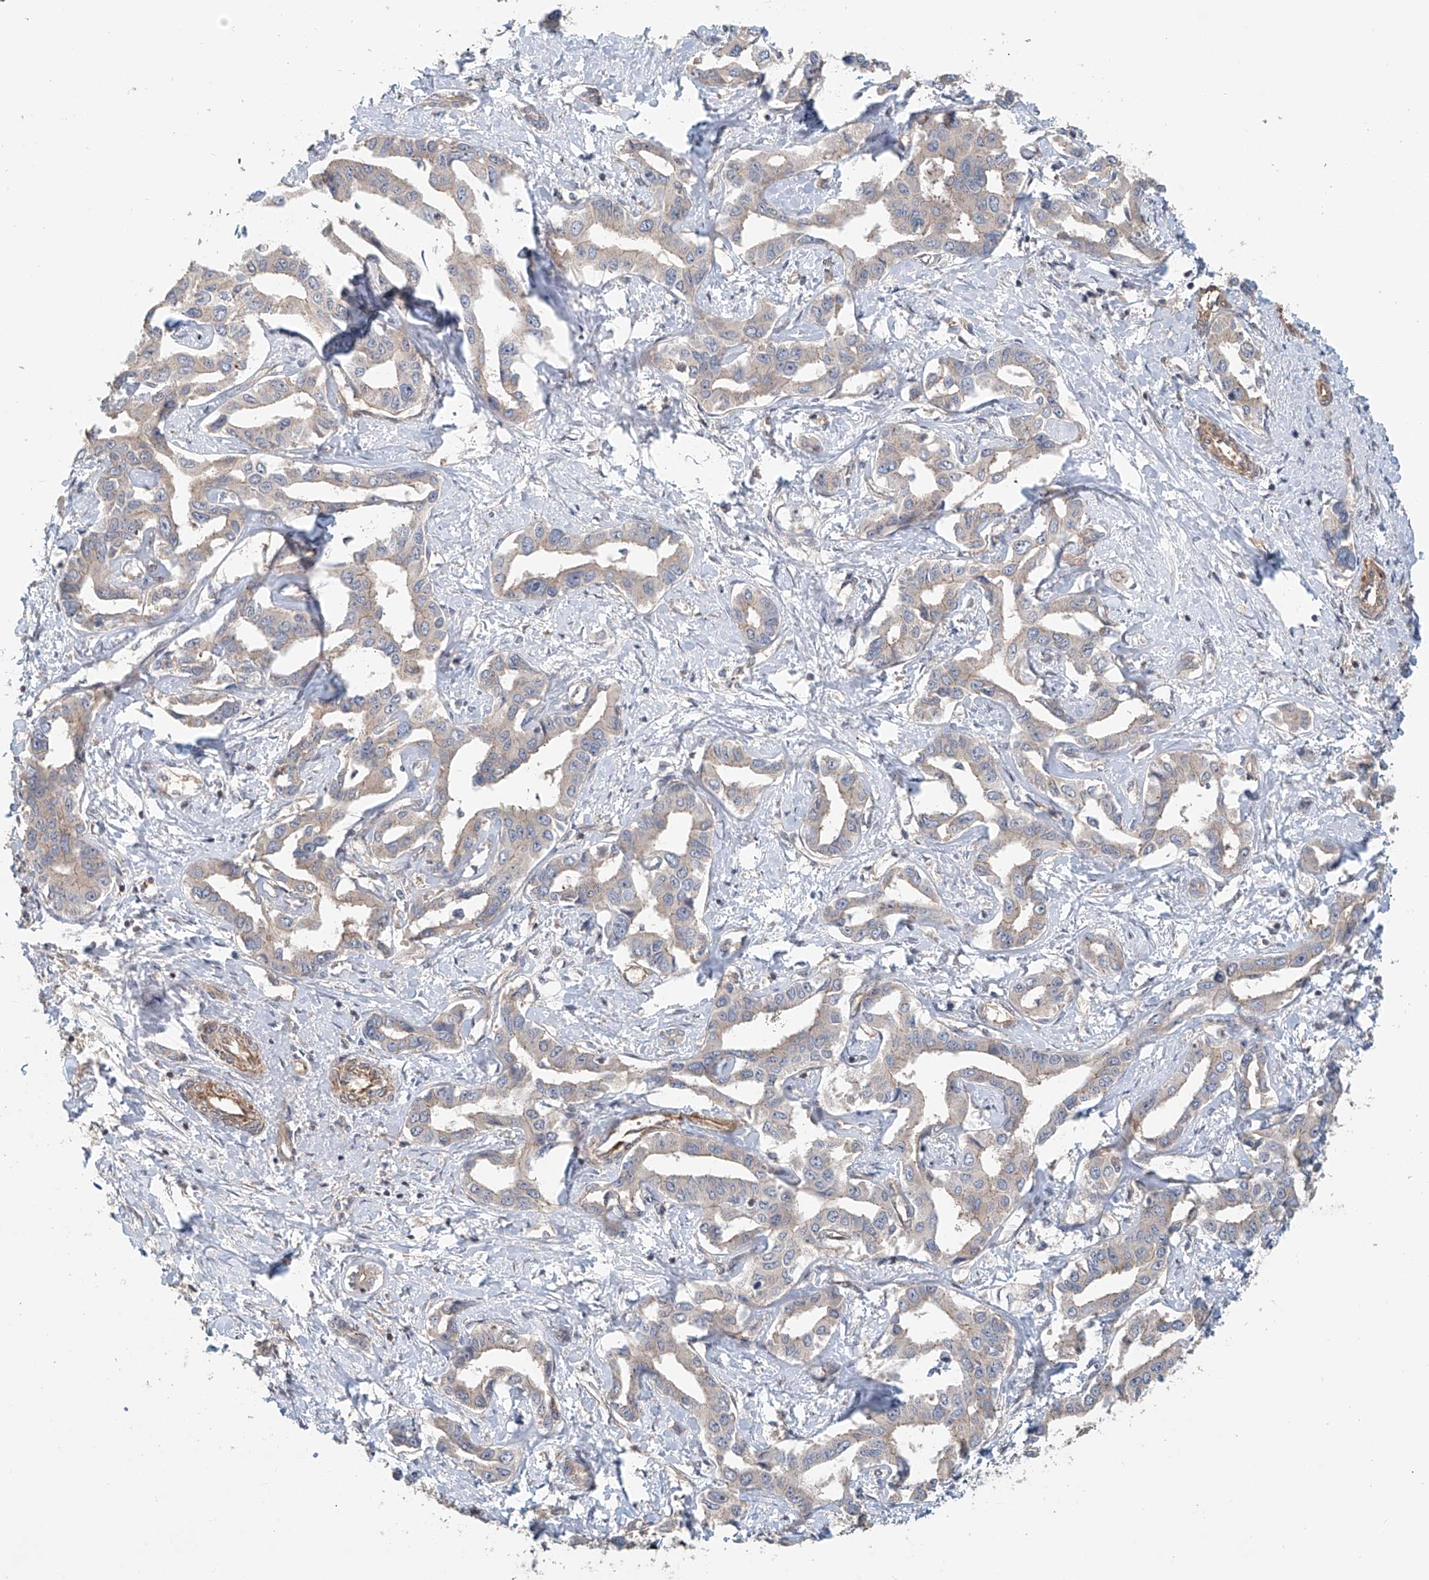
{"staining": {"intensity": "negative", "quantity": "none", "location": "none"}, "tissue": "liver cancer", "cell_type": "Tumor cells", "image_type": "cancer", "snomed": [{"axis": "morphology", "description": "Cholangiocarcinoma"}, {"axis": "topography", "description": "Liver"}], "caption": "The immunohistochemistry (IHC) micrograph has no significant expression in tumor cells of liver cancer (cholangiocarcinoma) tissue.", "gene": "FRYL", "patient": {"sex": "male", "age": 59}}